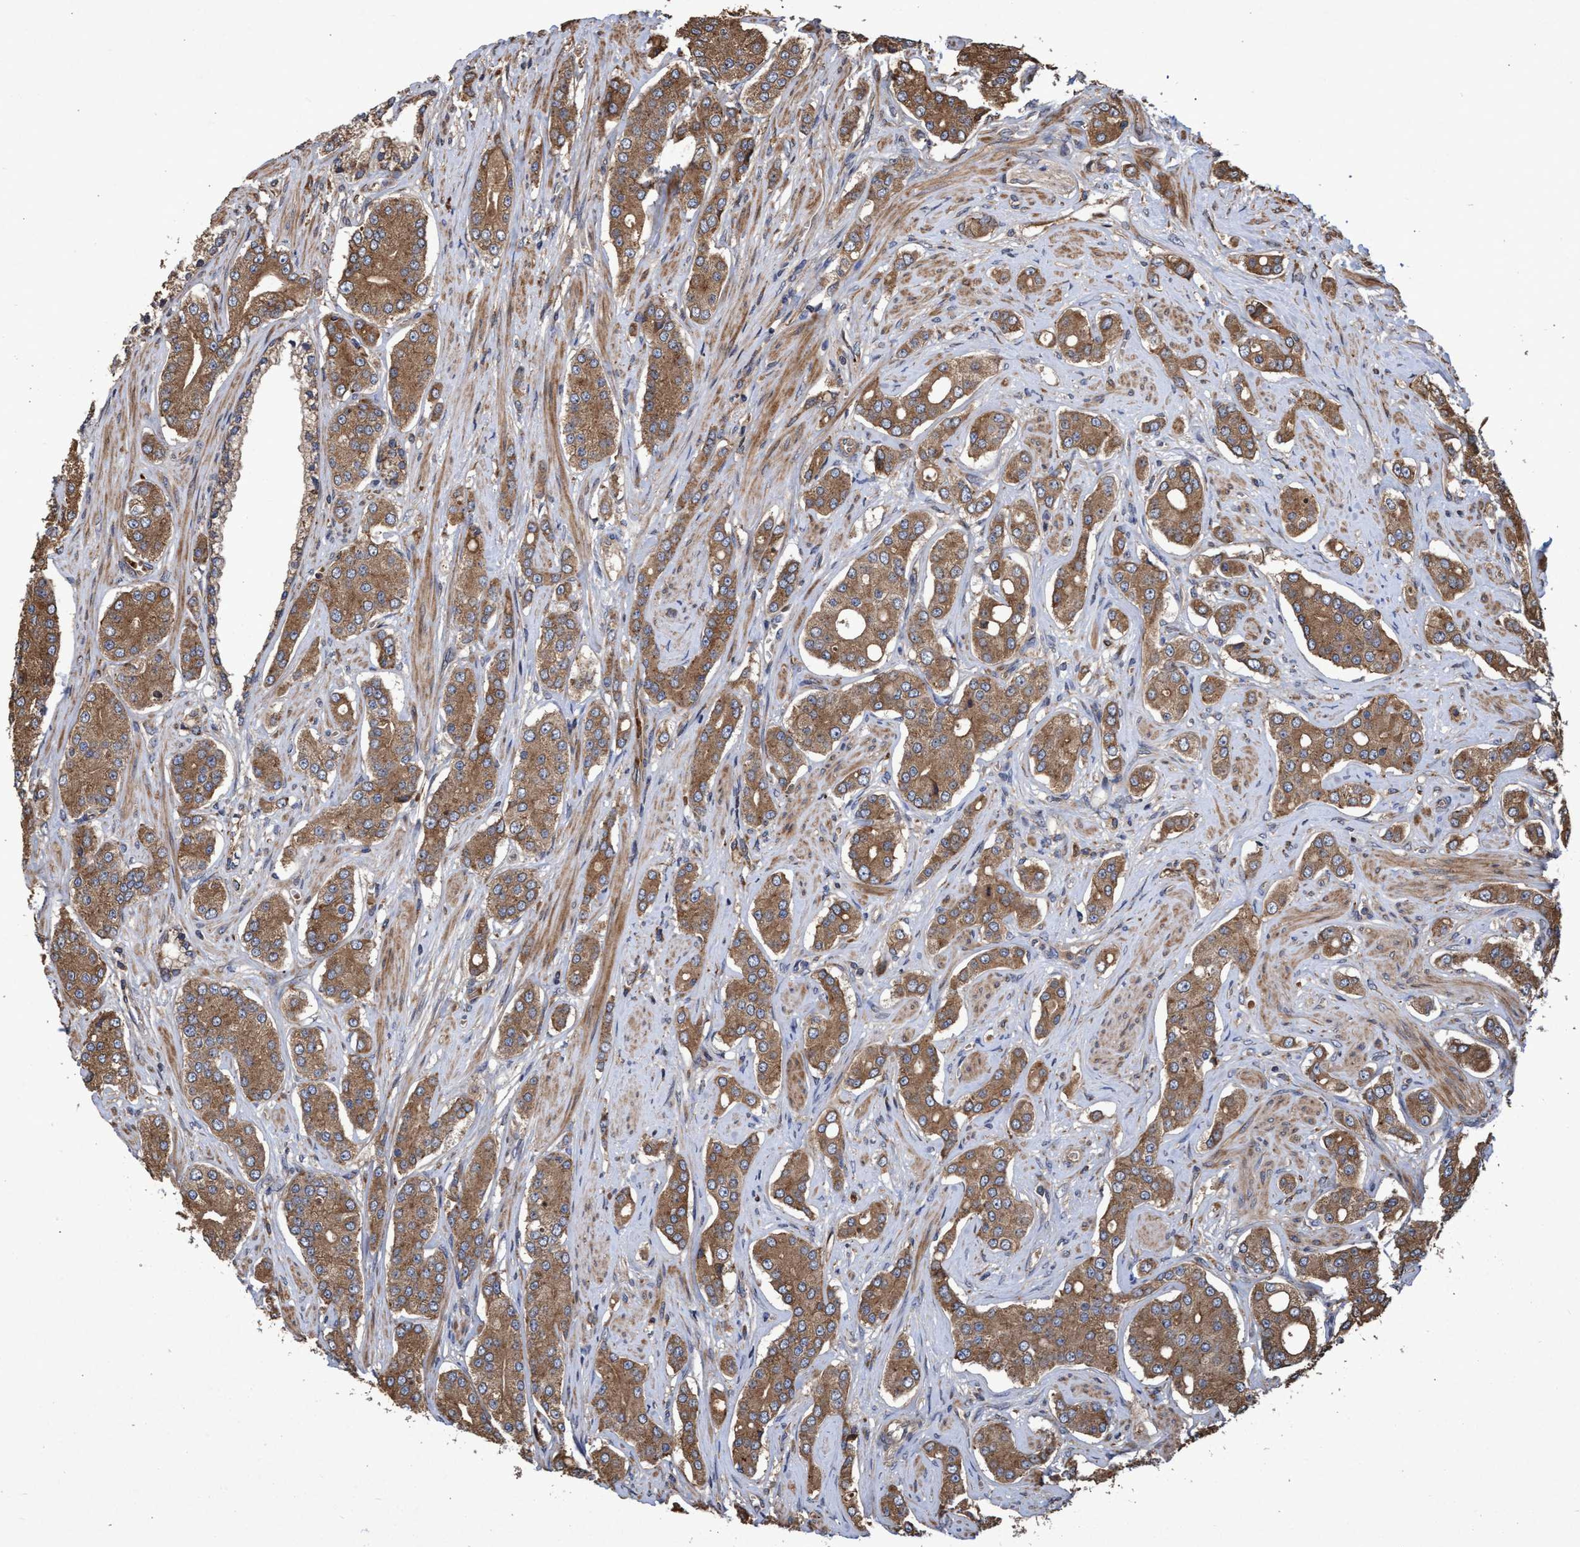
{"staining": {"intensity": "moderate", "quantity": ">75%", "location": "cytoplasmic/membranous"}, "tissue": "prostate cancer", "cell_type": "Tumor cells", "image_type": "cancer", "snomed": [{"axis": "morphology", "description": "Adenocarcinoma, High grade"}, {"axis": "topography", "description": "Prostate"}], "caption": "An image of human prostate high-grade adenocarcinoma stained for a protein displays moderate cytoplasmic/membranous brown staining in tumor cells.", "gene": "CHMP6", "patient": {"sex": "male", "age": 71}}